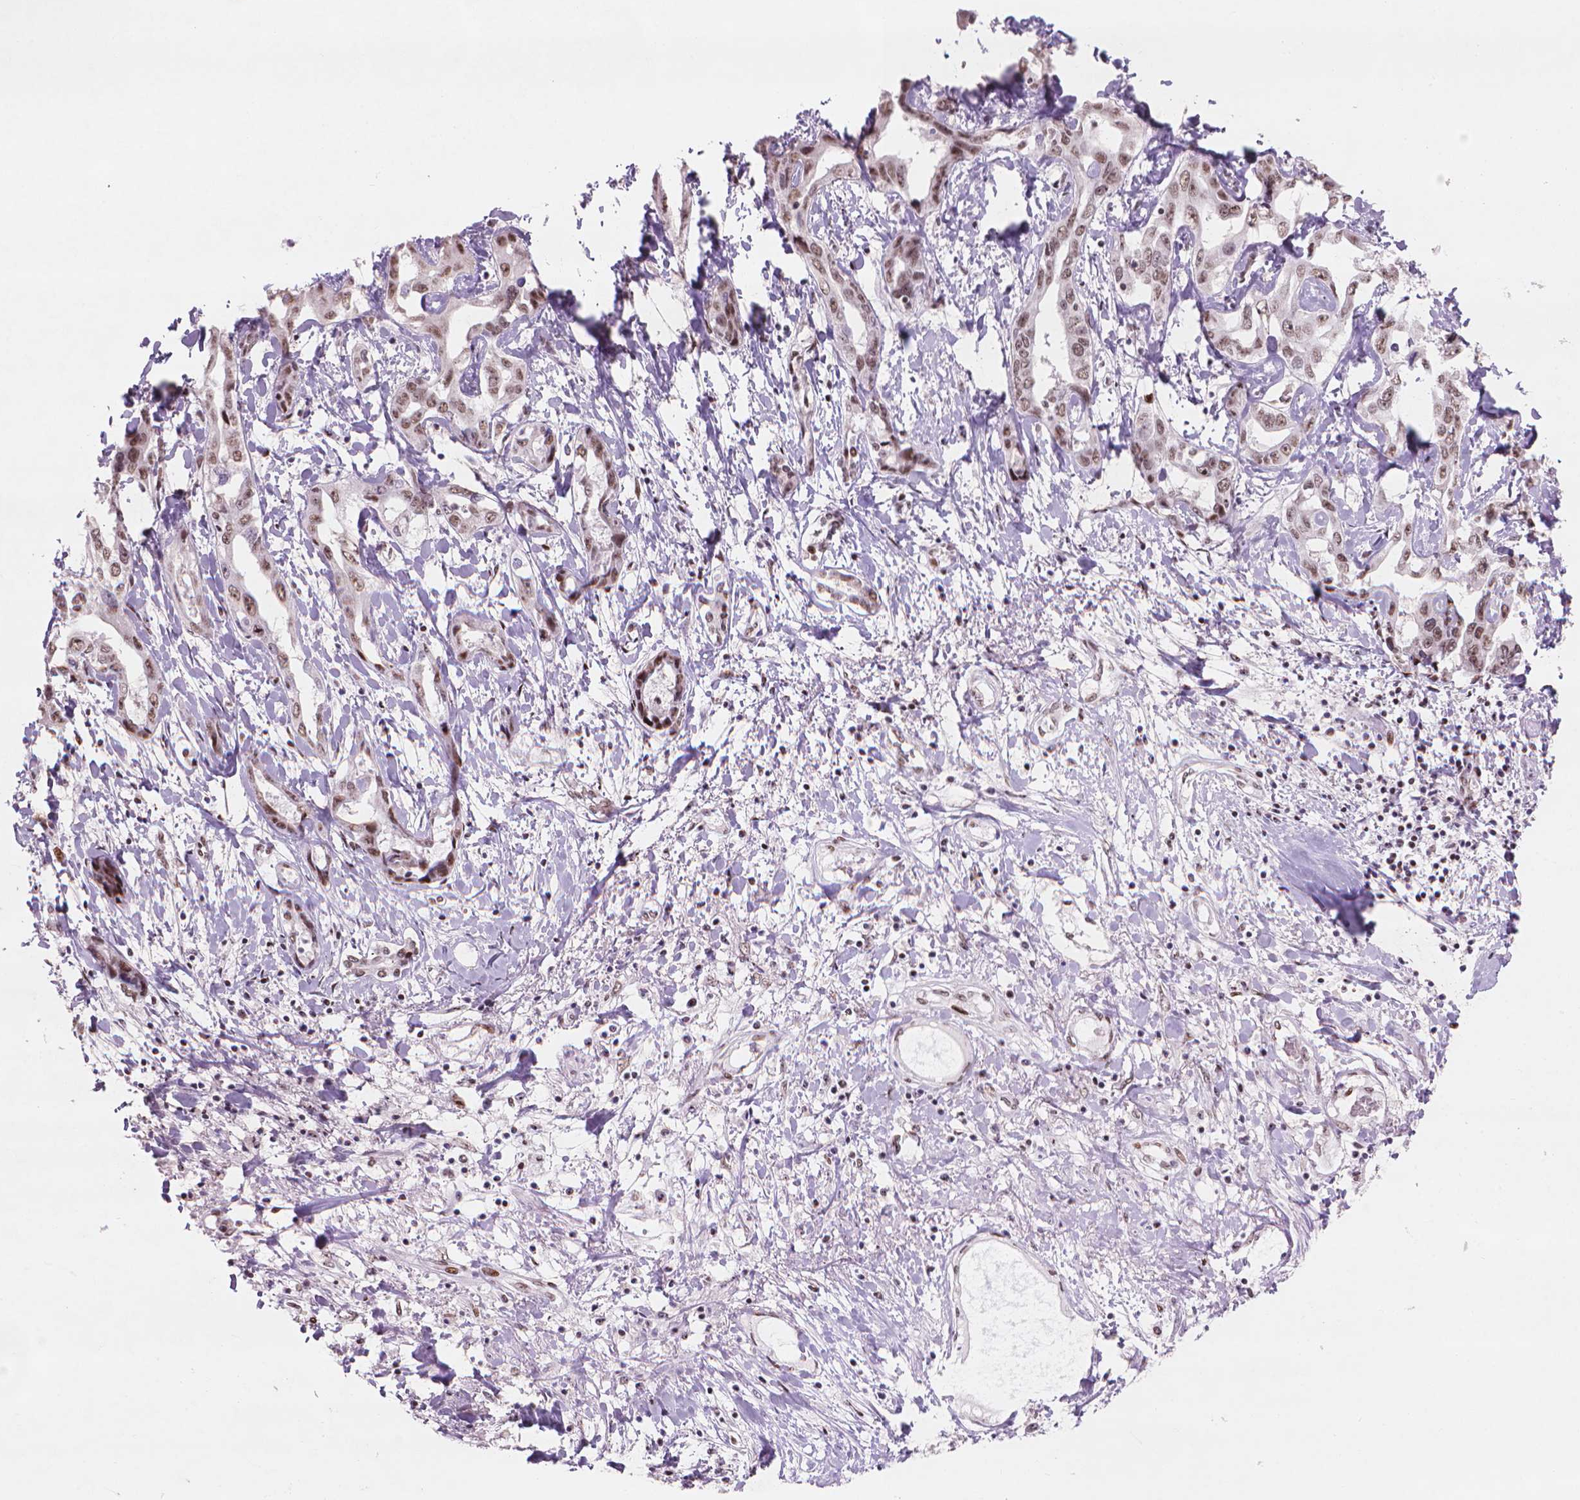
{"staining": {"intensity": "moderate", "quantity": ">75%", "location": "nuclear"}, "tissue": "liver cancer", "cell_type": "Tumor cells", "image_type": "cancer", "snomed": [{"axis": "morphology", "description": "Cholangiocarcinoma"}, {"axis": "topography", "description": "Liver"}], "caption": "Liver cancer stained with immunohistochemistry (IHC) demonstrates moderate nuclear positivity in about >75% of tumor cells.", "gene": "HES7", "patient": {"sex": "male", "age": 59}}